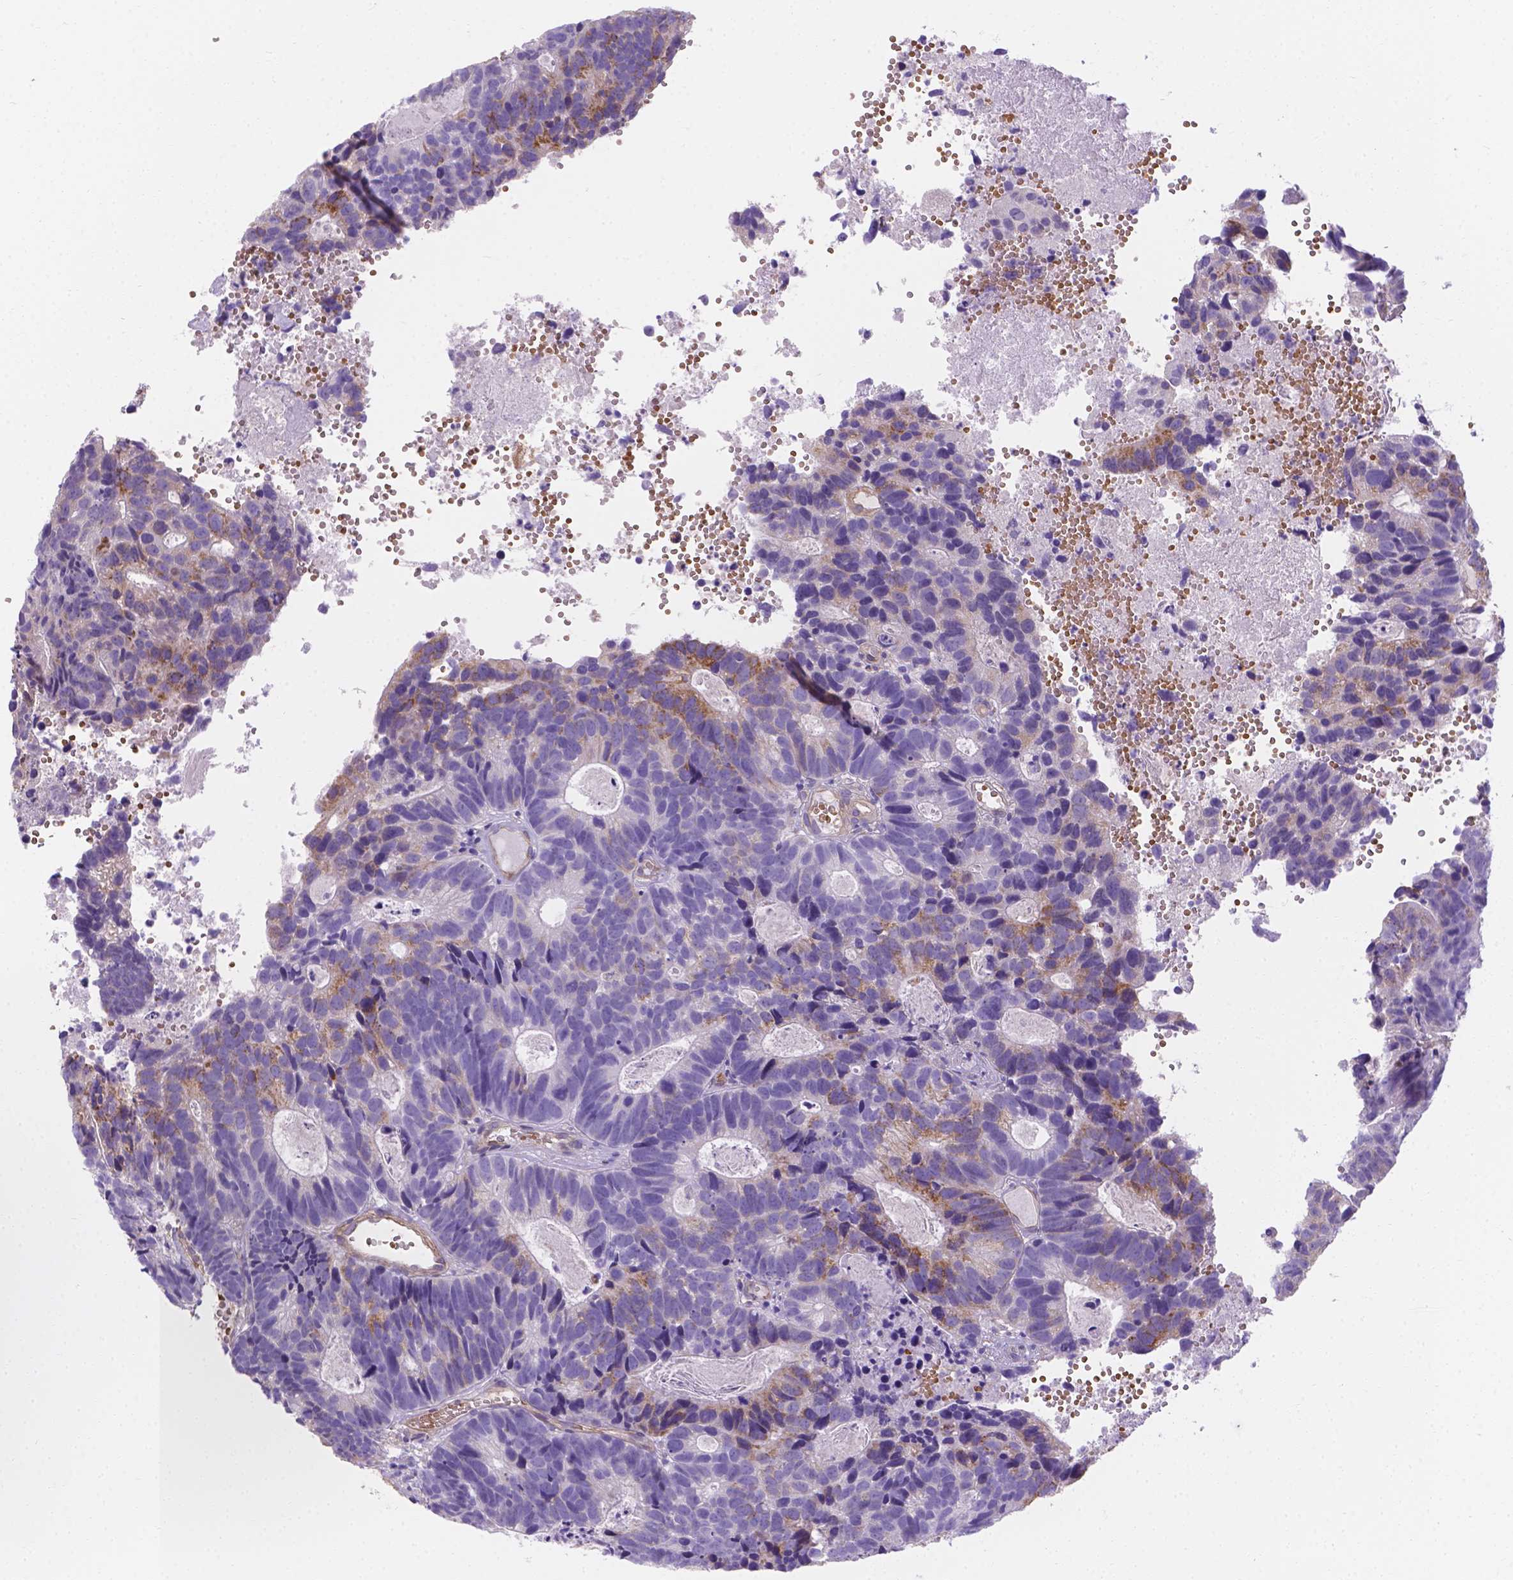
{"staining": {"intensity": "moderate", "quantity": "25%-75%", "location": "cytoplasmic/membranous"}, "tissue": "head and neck cancer", "cell_type": "Tumor cells", "image_type": "cancer", "snomed": [{"axis": "morphology", "description": "Adenocarcinoma, NOS"}, {"axis": "topography", "description": "Head-Neck"}], "caption": "The photomicrograph exhibits a brown stain indicating the presence of a protein in the cytoplasmic/membranous of tumor cells in head and neck cancer.", "gene": "SLC40A1", "patient": {"sex": "male", "age": 62}}